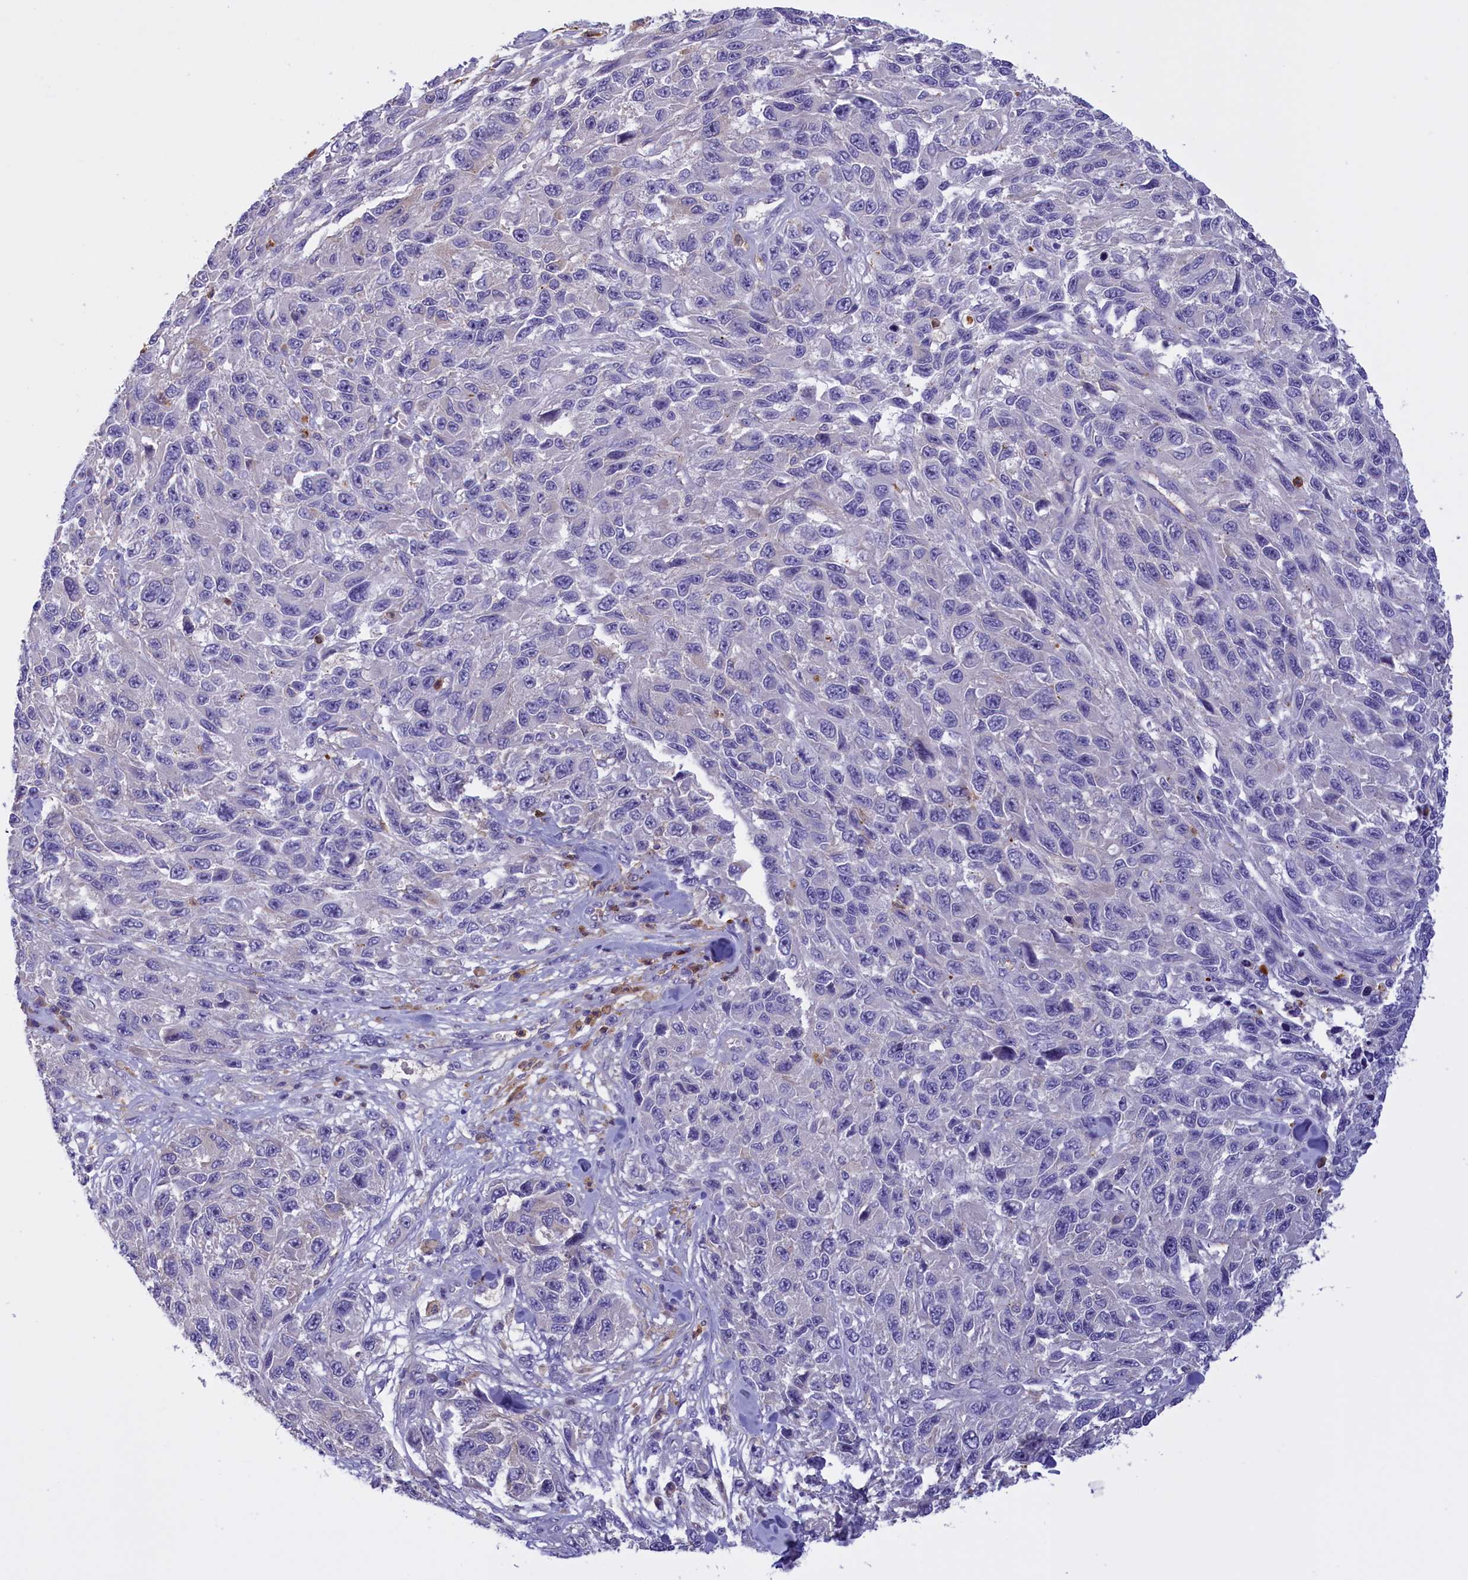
{"staining": {"intensity": "negative", "quantity": "none", "location": "none"}, "tissue": "melanoma", "cell_type": "Tumor cells", "image_type": "cancer", "snomed": [{"axis": "morphology", "description": "Malignant melanoma, NOS"}, {"axis": "topography", "description": "Skin"}], "caption": "This image is of malignant melanoma stained with IHC to label a protein in brown with the nuclei are counter-stained blue. There is no positivity in tumor cells.", "gene": "FAM149B1", "patient": {"sex": "female", "age": 96}}